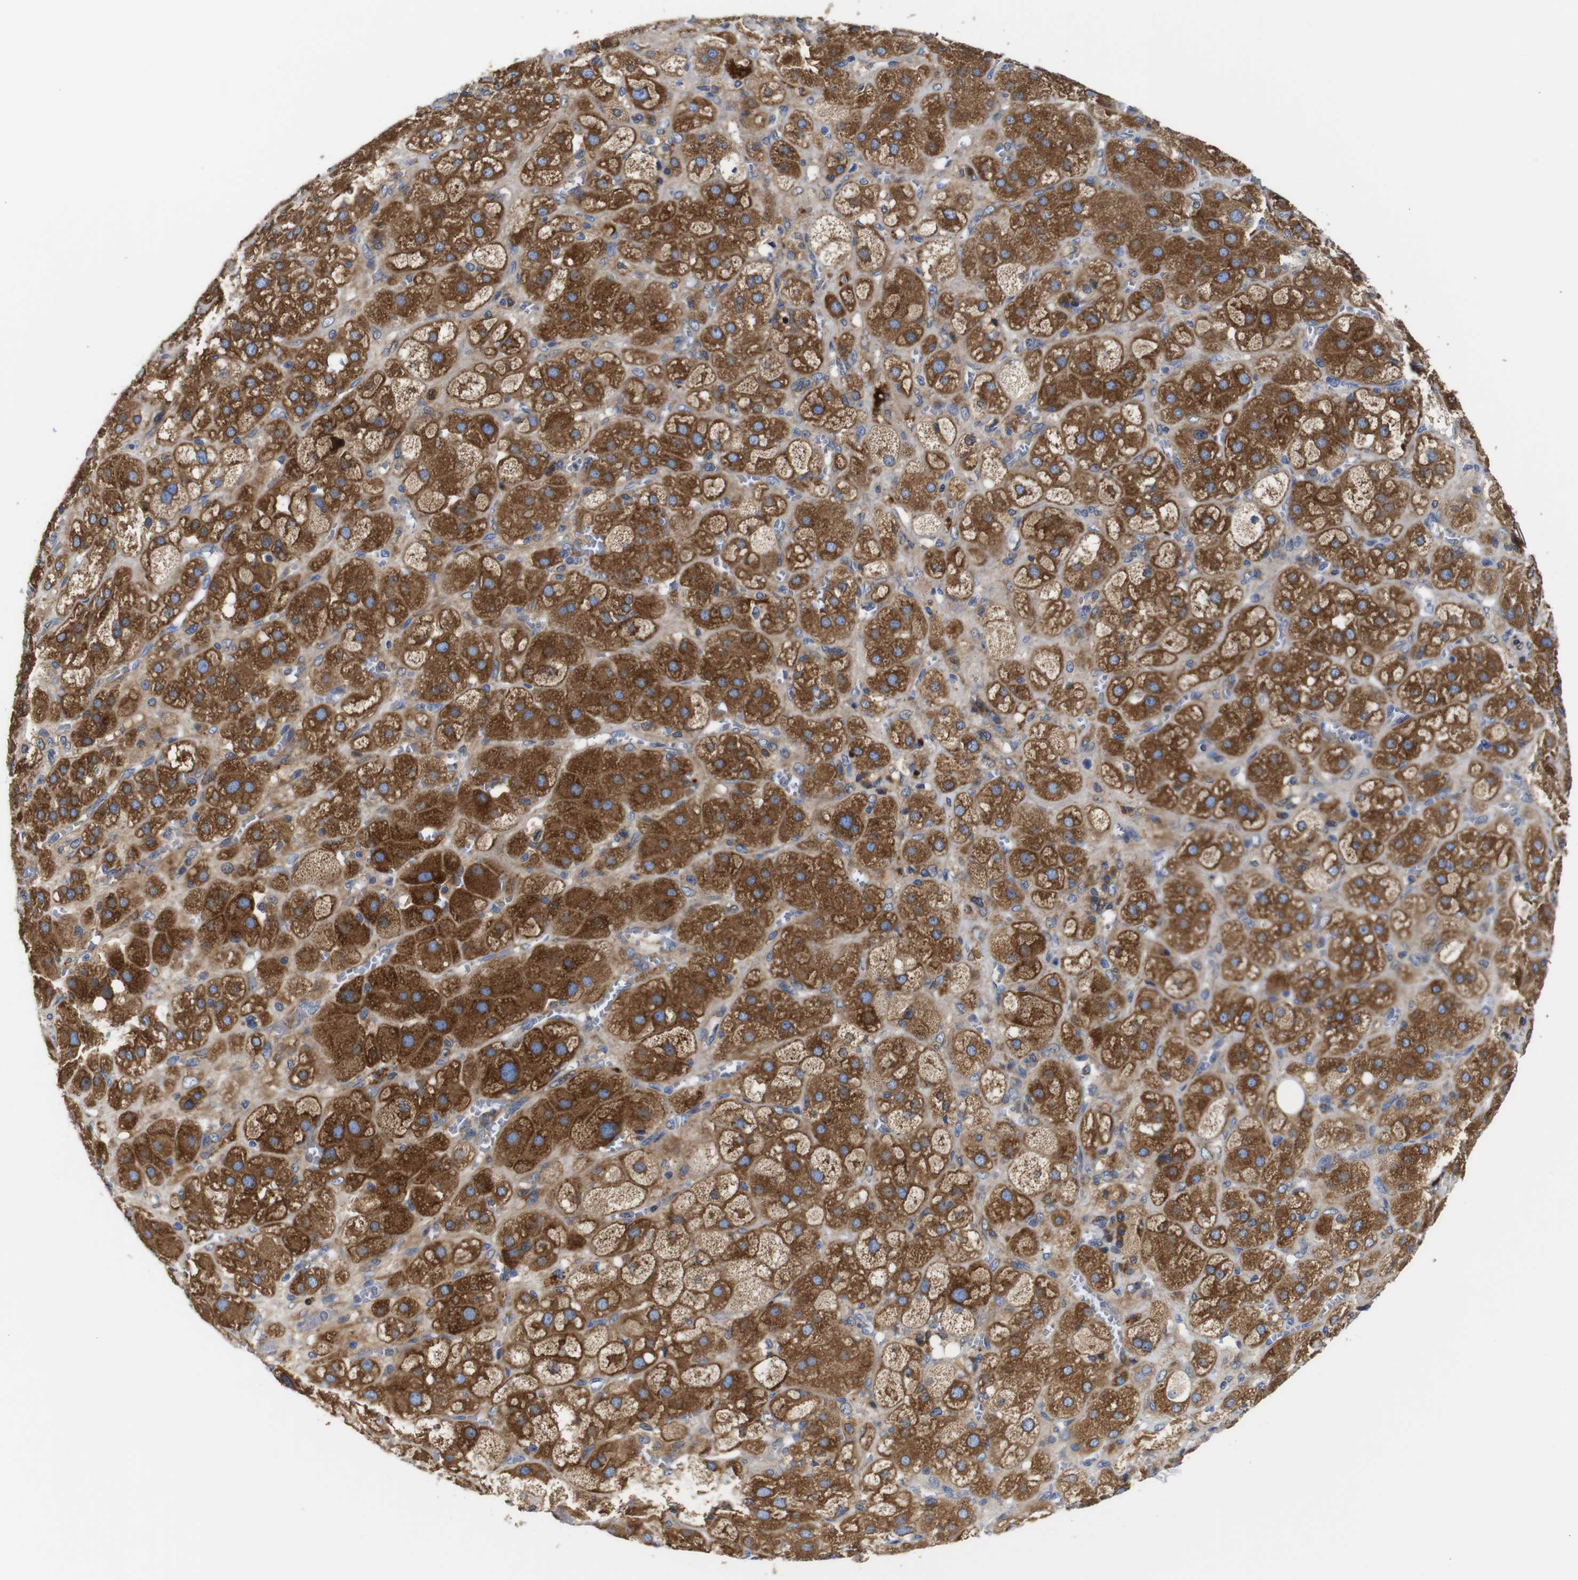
{"staining": {"intensity": "moderate", "quantity": ">75%", "location": "cytoplasmic/membranous"}, "tissue": "adrenal gland", "cell_type": "Glandular cells", "image_type": "normal", "snomed": [{"axis": "morphology", "description": "Normal tissue, NOS"}, {"axis": "topography", "description": "Adrenal gland"}], "caption": "Glandular cells reveal moderate cytoplasmic/membranous staining in about >75% of cells in unremarkable adrenal gland. (Stains: DAB in brown, nuclei in blue, Microscopy: brightfield microscopy at high magnification).", "gene": "CLCC1", "patient": {"sex": "female", "age": 47}}